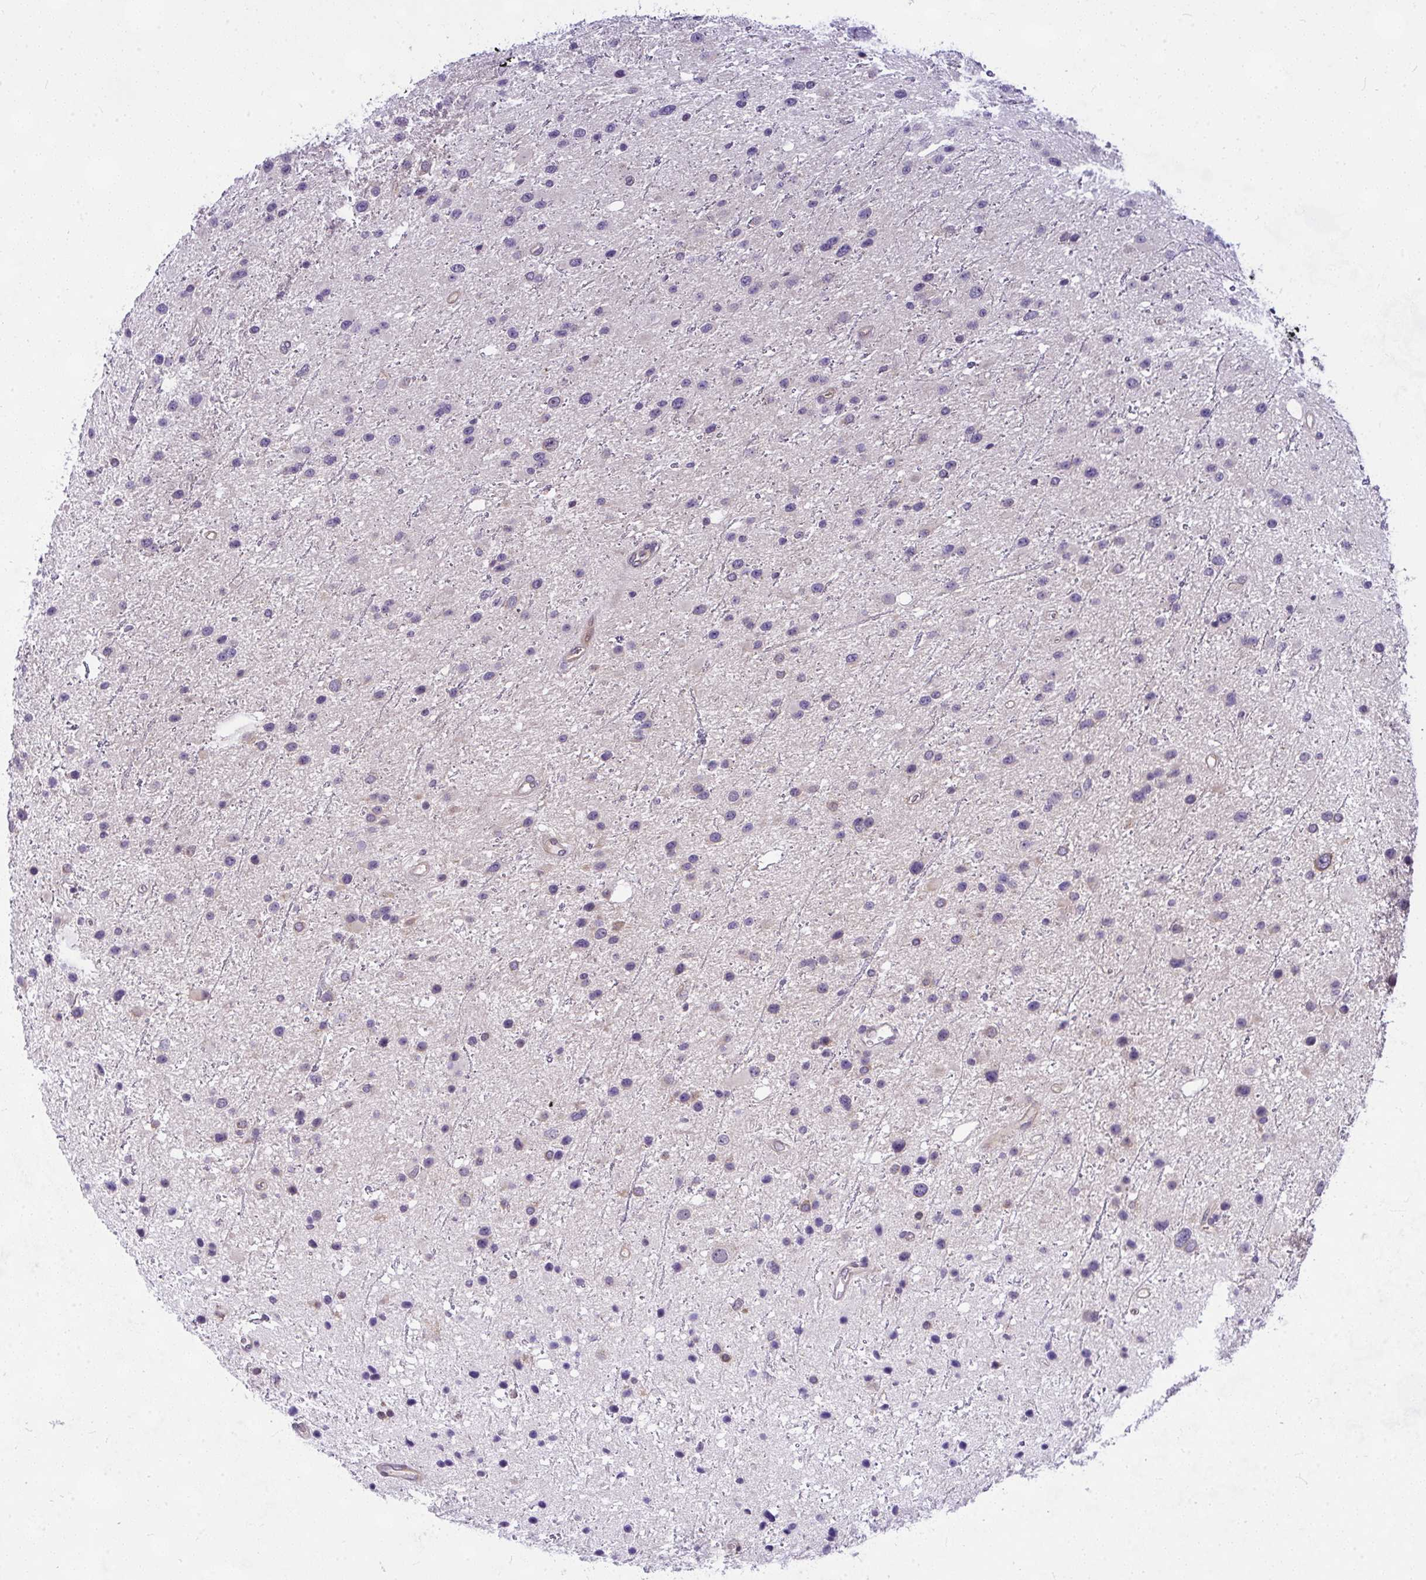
{"staining": {"intensity": "negative", "quantity": "none", "location": "none"}, "tissue": "glioma", "cell_type": "Tumor cells", "image_type": "cancer", "snomed": [{"axis": "morphology", "description": "Glioma, malignant, Low grade"}, {"axis": "topography", "description": "Brain"}], "caption": "DAB immunohistochemical staining of glioma shows no significant positivity in tumor cells.", "gene": "NFXL1", "patient": {"sex": "female", "age": 32}}